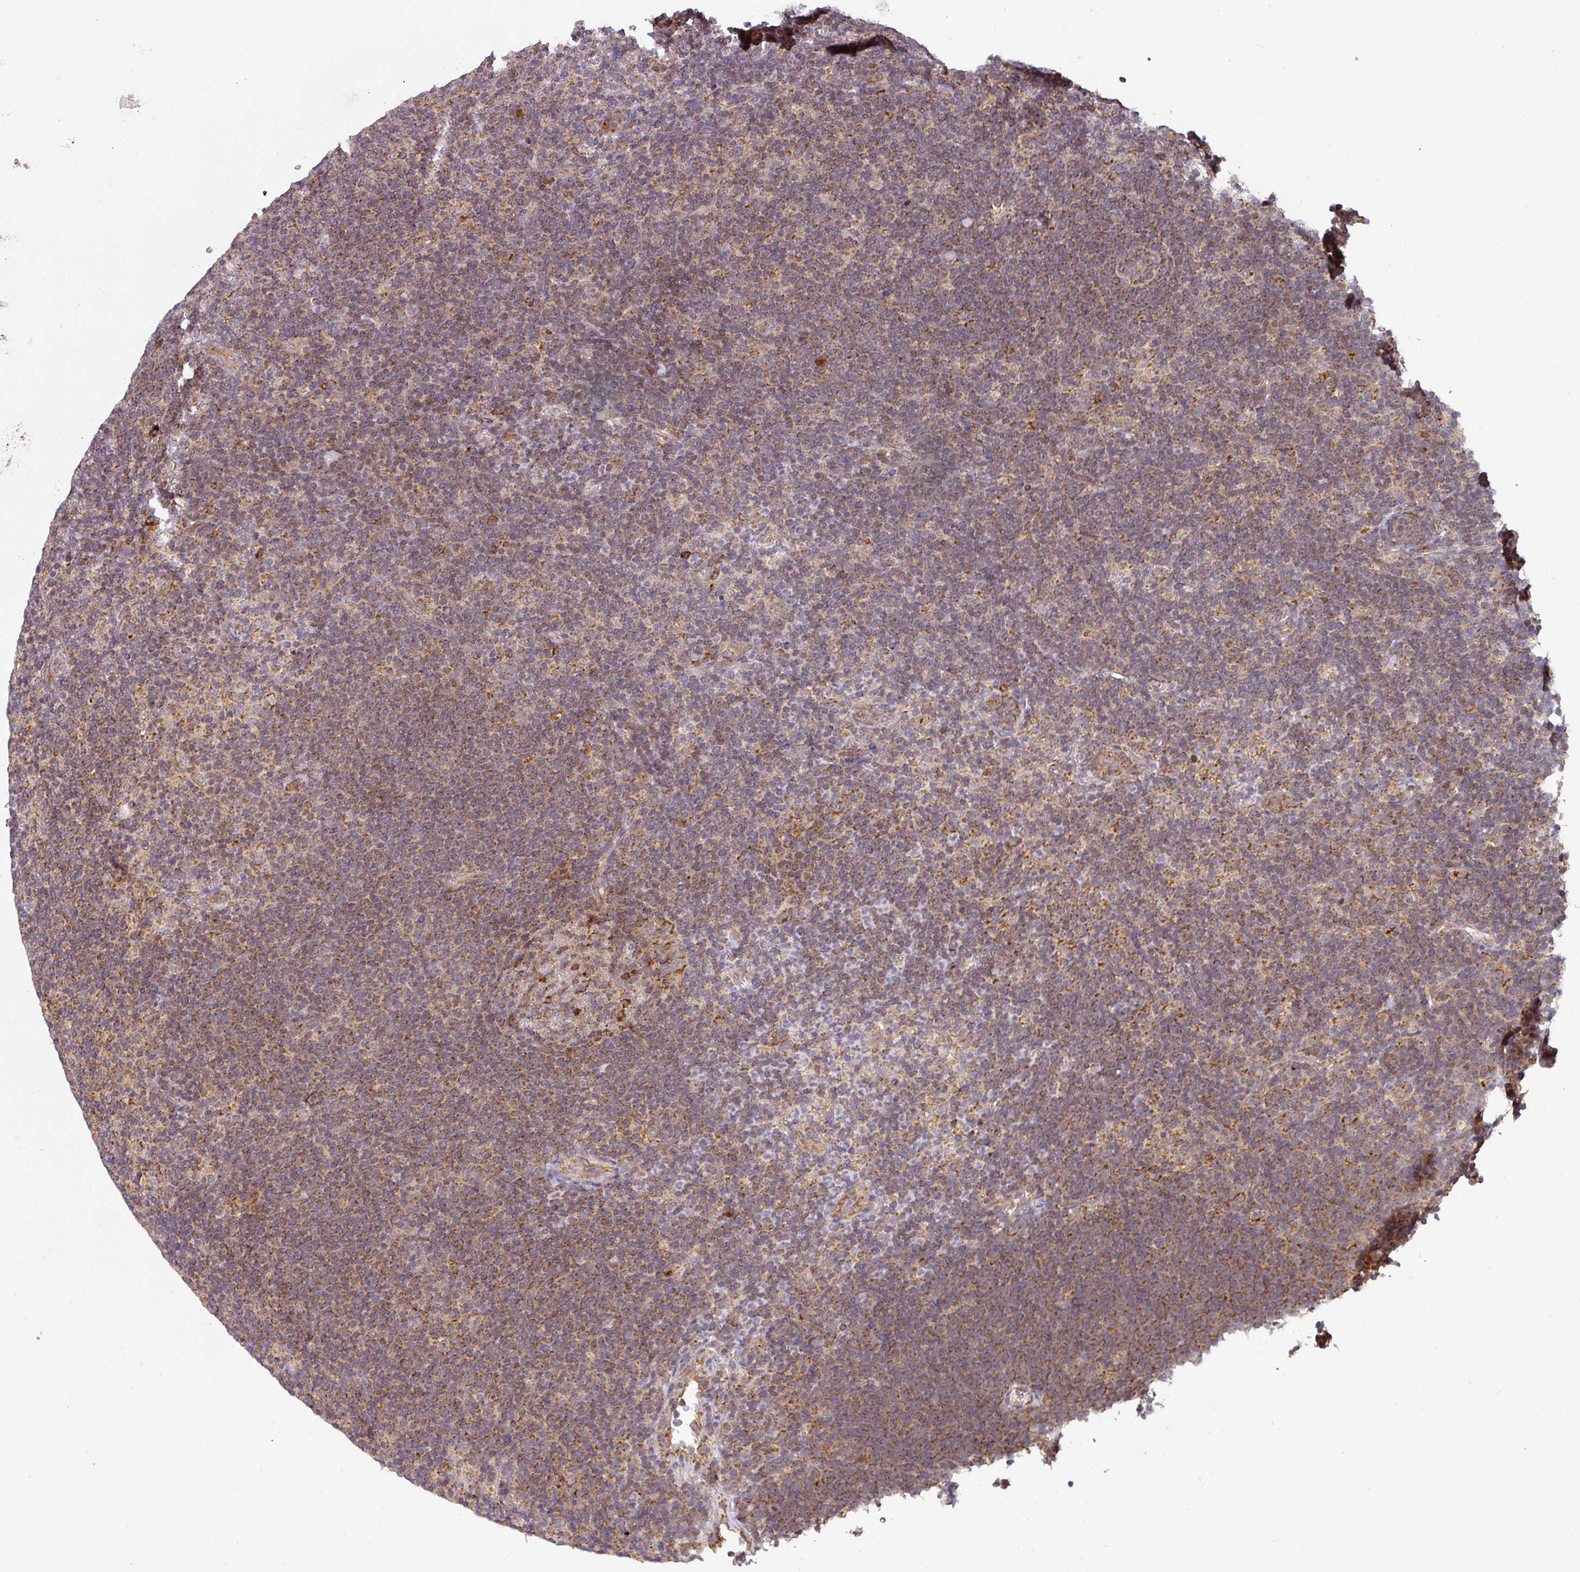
{"staining": {"intensity": "moderate", "quantity": "25%-75%", "location": "cytoplasmic/membranous"}, "tissue": "lymphoma", "cell_type": "Tumor cells", "image_type": "cancer", "snomed": [{"axis": "morphology", "description": "Hodgkin's disease, NOS"}, {"axis": "topography", "description": "Lymph node"}], "caption": "IHC of Hodgkin's disease exhibits medium levels of moderate cytoplasmic/membranous staining in about 25%-75% of tumor cells.", "gene": "MRPS16", "patient": {"sex": "female", "age": 57}}